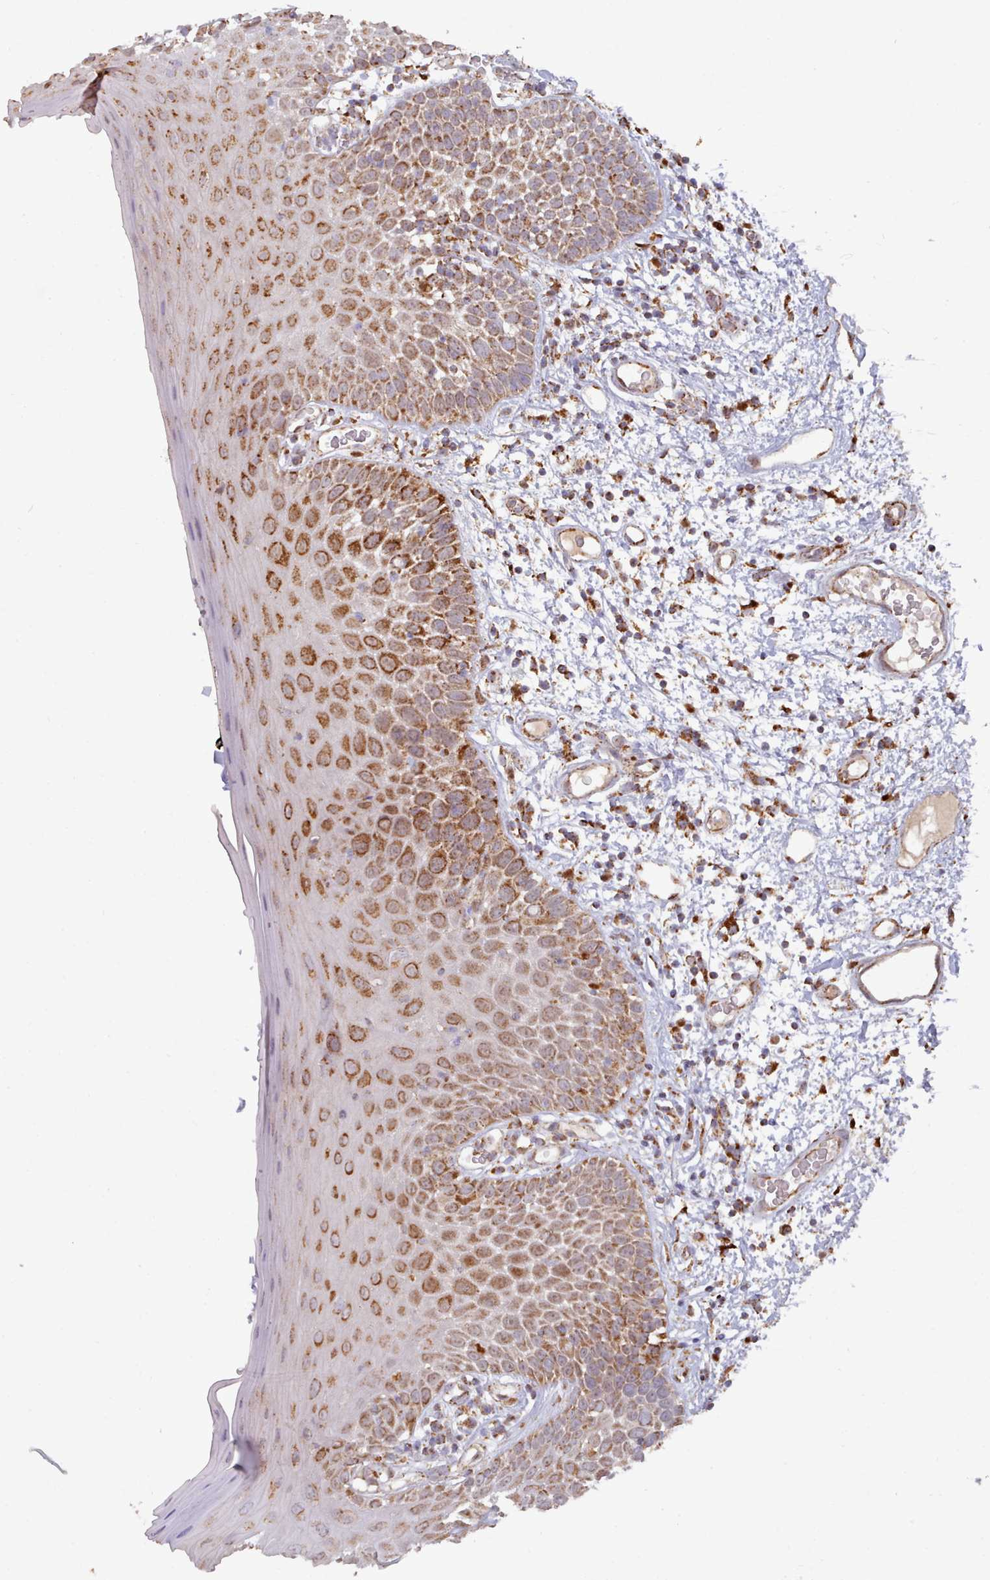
{"staining": {"intensity": "strong", "quantity": "25%-75%", "location": "cytoplasmic/membranous"}, "tissue": "oral mucosa", "cell_type": "Squamous epithelial cells", "image_type": "normal", "snomed": [{"axis": "morphology", "description": "Normal tissue, NOS"}, {"axis": "morphology", "description": "Squamous cell carcinoma, NOS"}, {"axis": "topography", "description": "Oral tissue"}, {"axis": "topography", "description": "Tounge, NOS"}, {"axis": "topography", "description": "Head-Neck"}], "caption": "Immunohistochemistry of benign human oral mucosa reveals high levels of strong cytoplasmic/membranous staining in about 25%-75% of squamous epithelial cells. (DAB (3,3'-diaminobenzidine) = brown stain, brightfield microscopy at high magnification).", "gene": "HSDL2", "patient": {"sex": "male", "age": 76}}